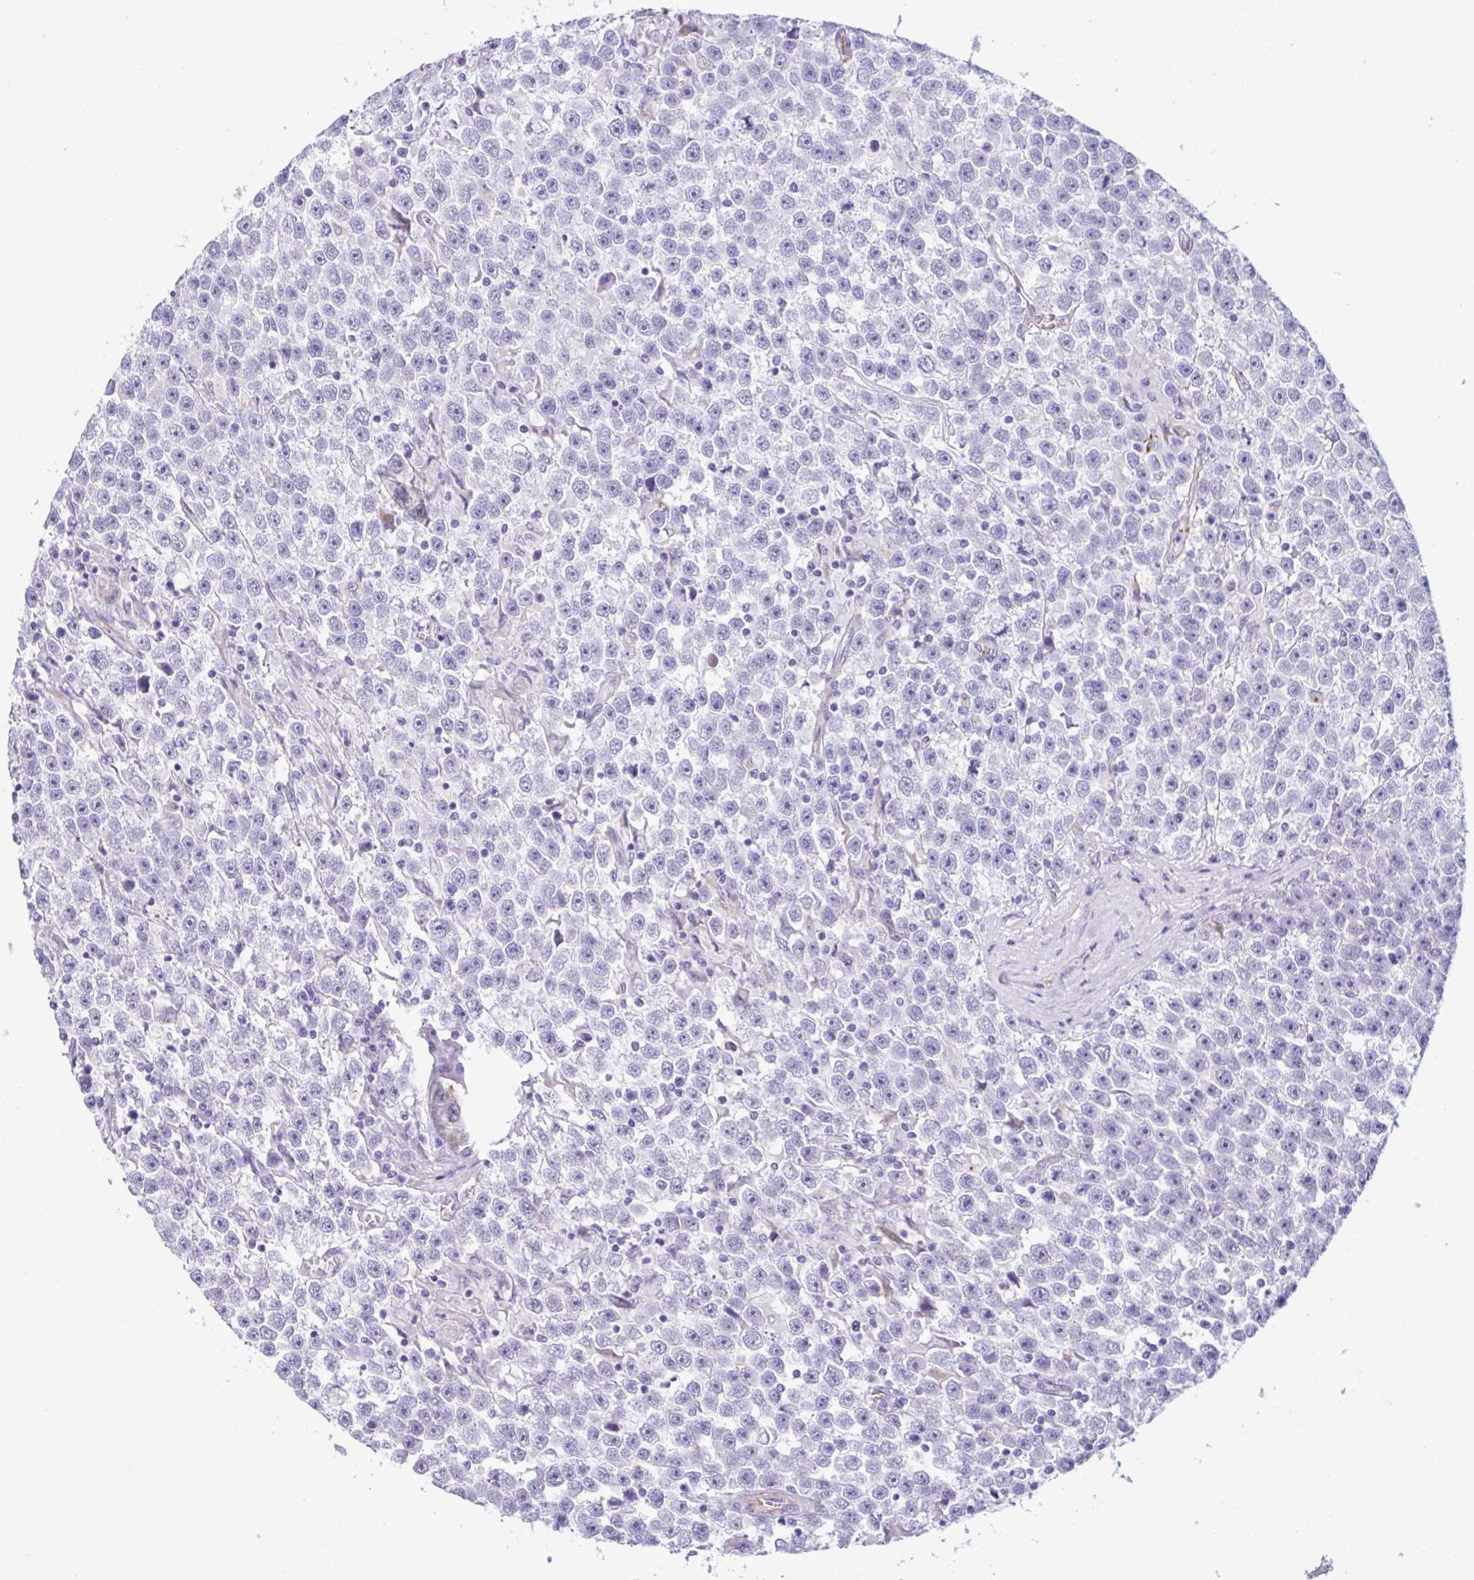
{"staining": {"intensity": "negative", "quantity": "none", "location": "none"}, "tissue": "testis cancer", "cell_type": "Tumor cells", "image_type": "cancer", "snomed": [{"axis": "morphology", "description": "Seminoma, NOS"}, {"axis": "topography", "description": "Testis"}], "caption": "Testis cancer (seminoma) was stained to show a protein in brown. There is no significant expression in tumor cells.", "gene": "SMAD5", "patient": {"sex": "male", "age": 31}}